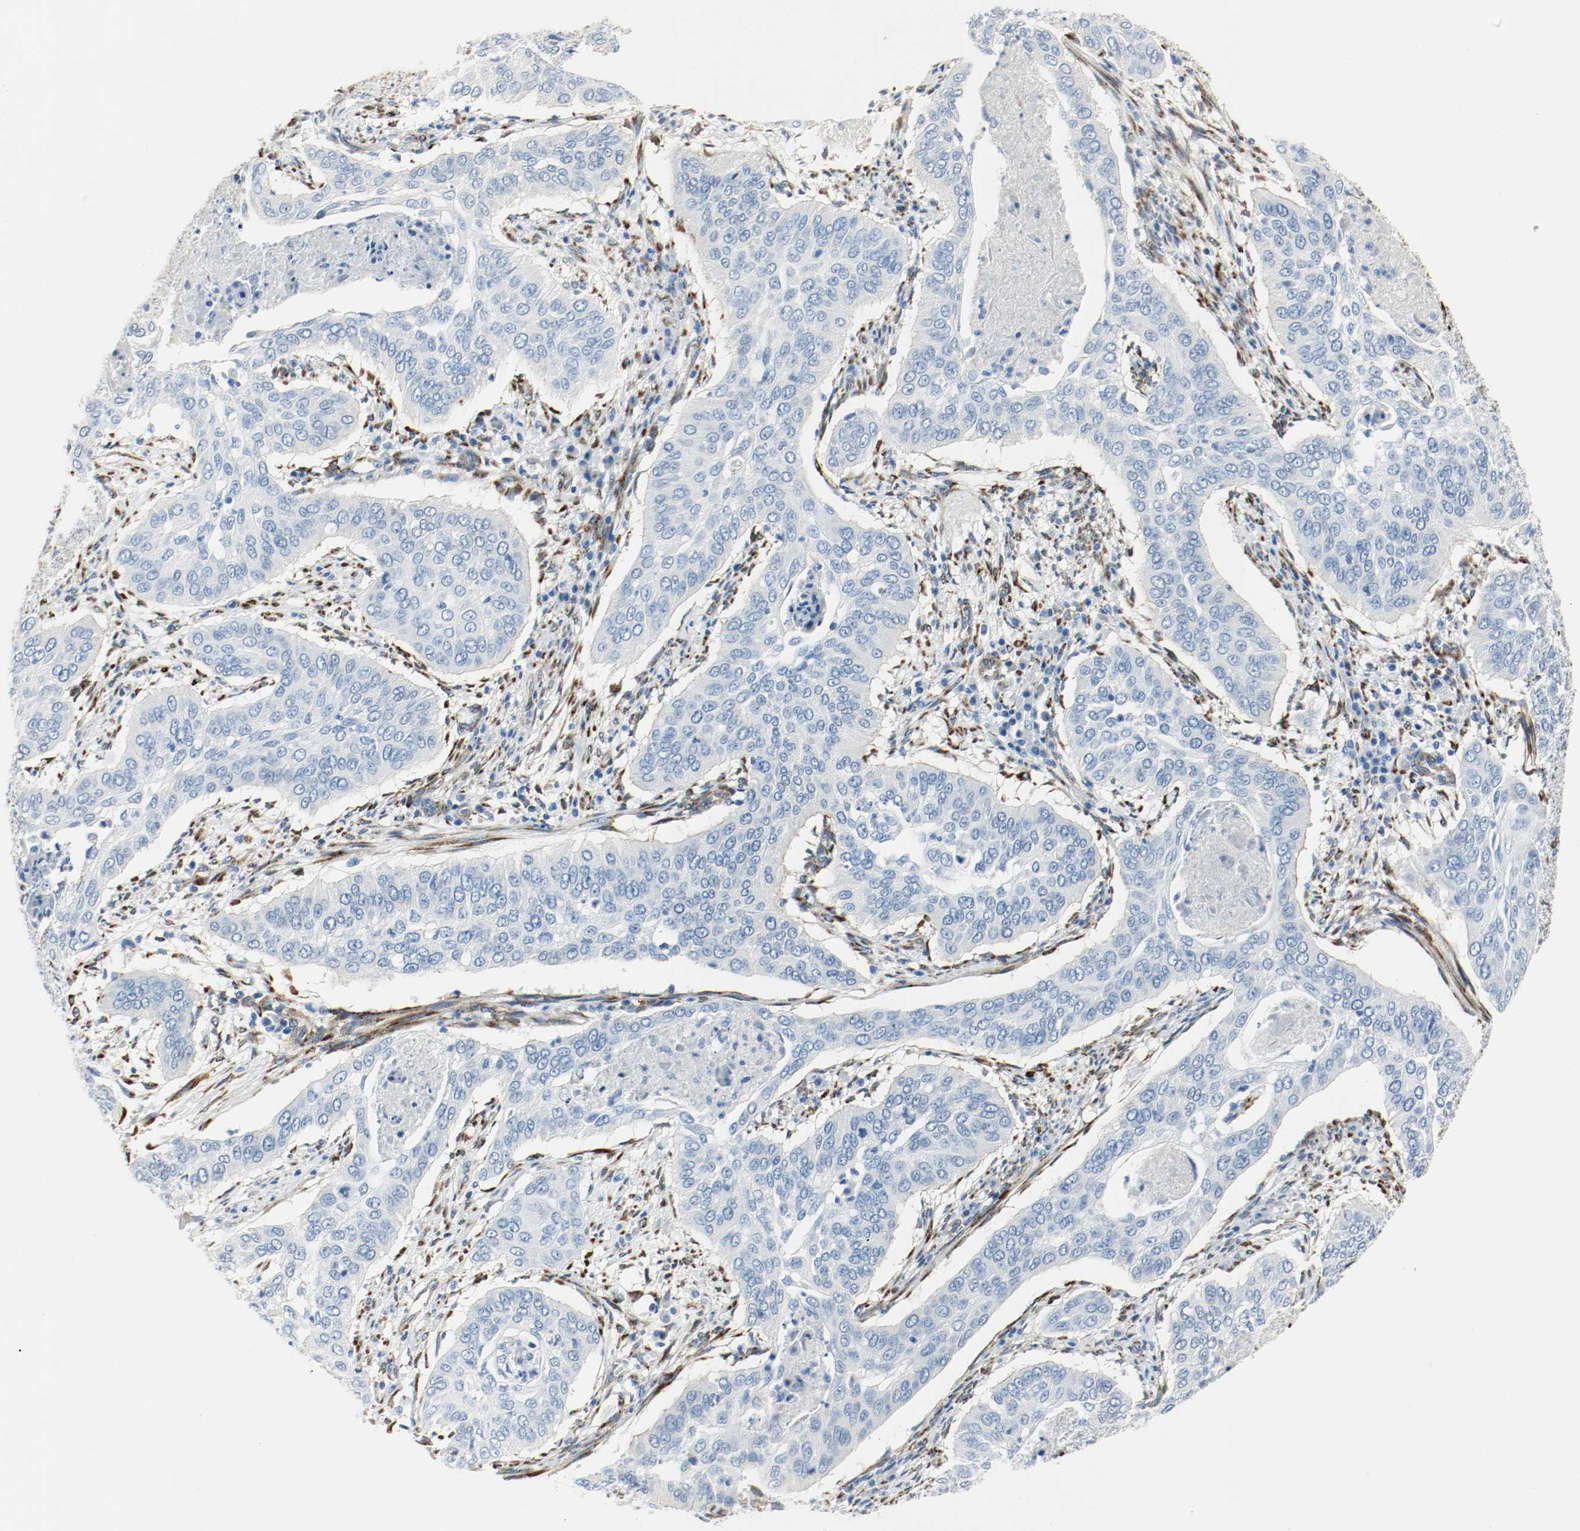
{"staining": {"intensity": "negative", "quantity": "none", "location": "none"}, "tissue": "cervical cancer", "cell_type": "Tumor cells", "image_type": "cancer", "snomed": [{"axis": "morphology", "description": "Squamous cell carcinoma, NOS"}, {"axis": "topography", "description": "Cervix"}], "caption": "Immunohistochemistry (IHC) image of squamous cell carcinoma (cervical) stained for a protein (brown), which shows no staining in tumor cells.", "gene": "LAMB1", "patient": {"sex": "female", "age": 39}}